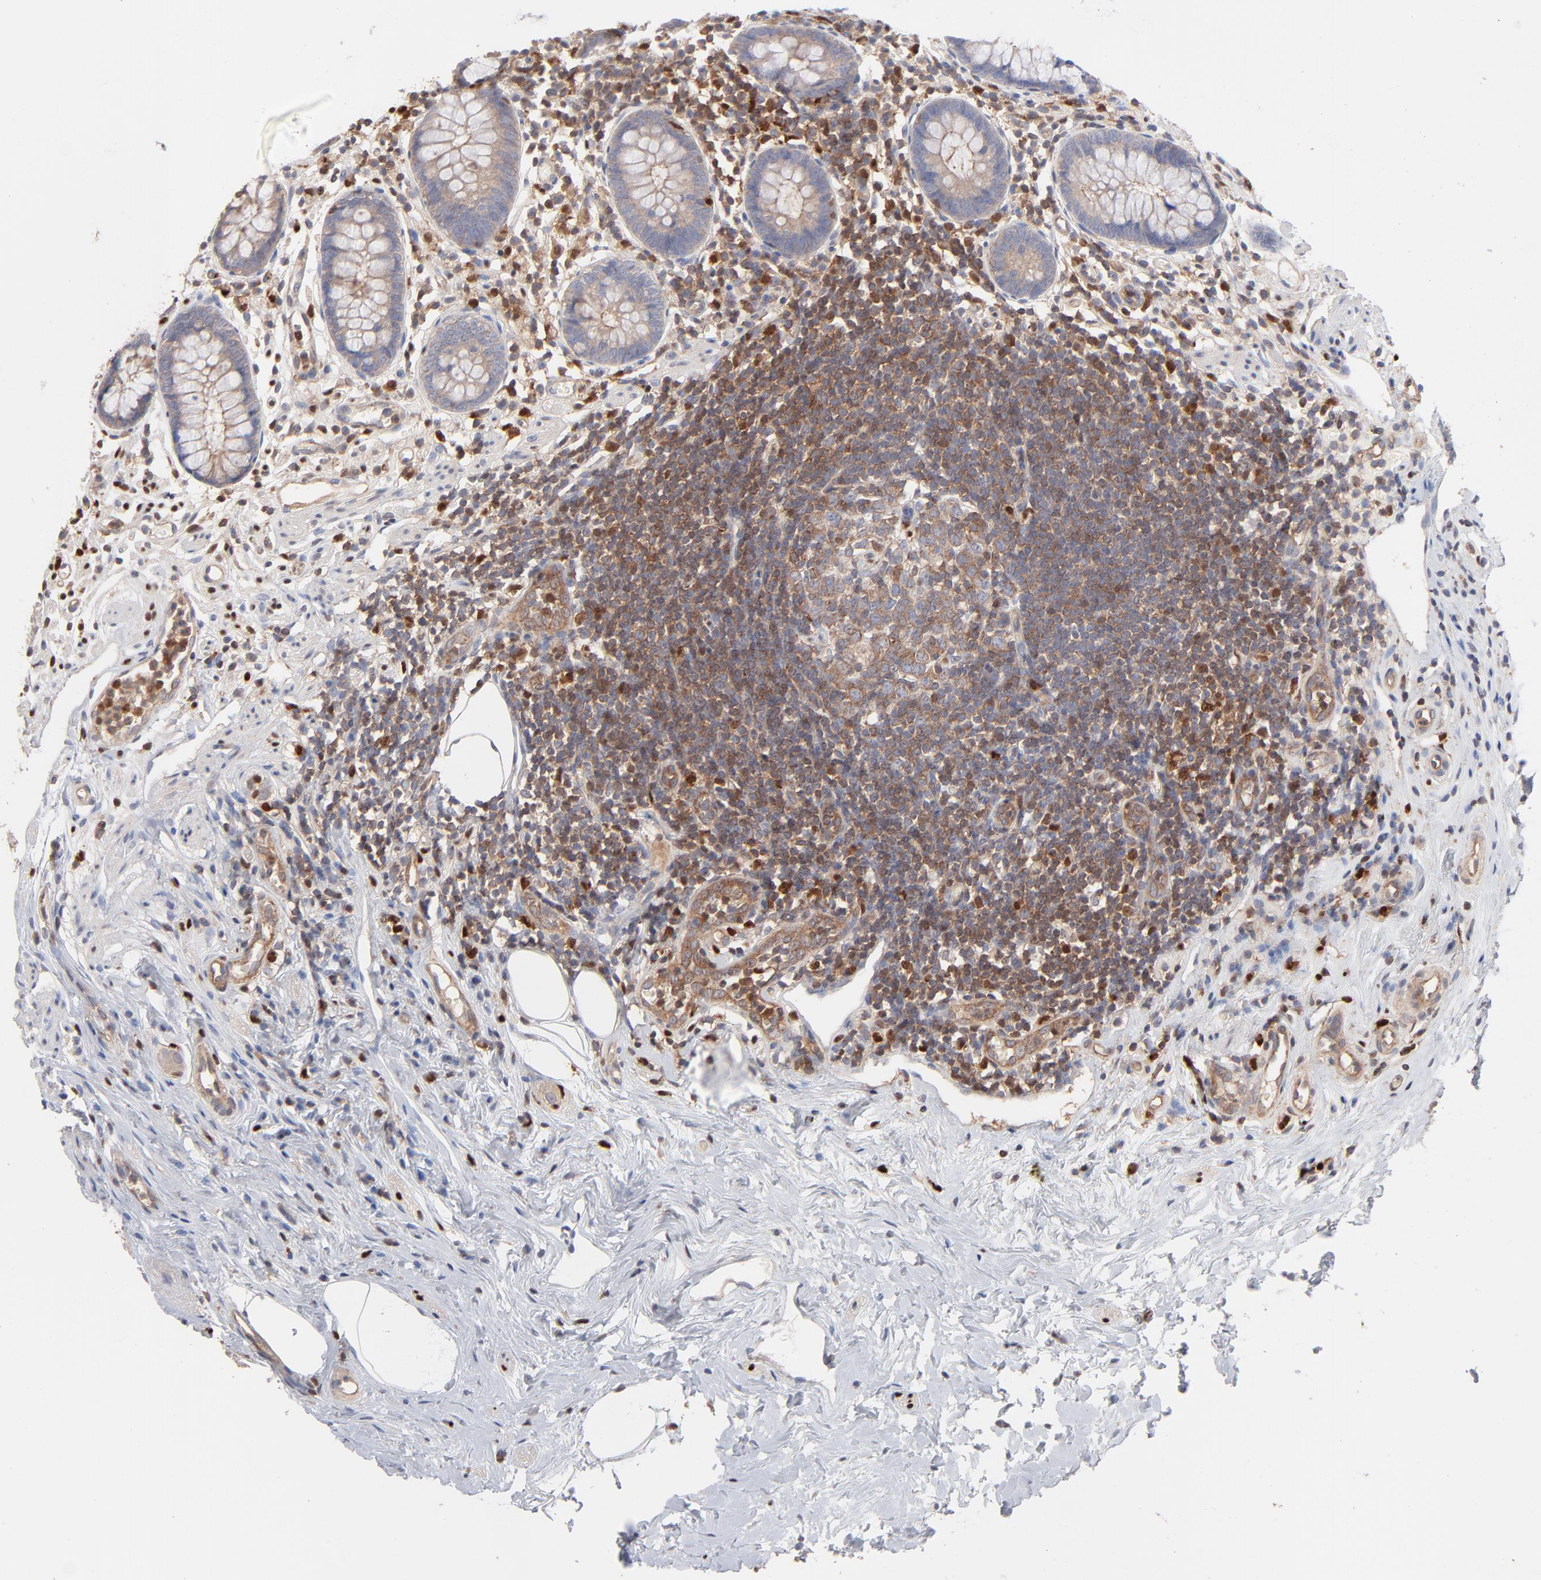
{"staining": {"intensity": "negative", "quantity": "none", "location": "none"}, "tissue": "appendix", "cell_type": "Glandular cells", "image_type": "normal", "snomed": [{"axis": "morphology", "description": "Normal tissue, NOS"}, {"axis": "topography", "description": "Appendix"}], "caption": "This is a histopathology image of immunohistochemistry (IHC) staining of normal appendix, which shows no staining in glandular cells.", "gene": "ARHGEF6", "patient": {"sex": "male", "age": 38}}